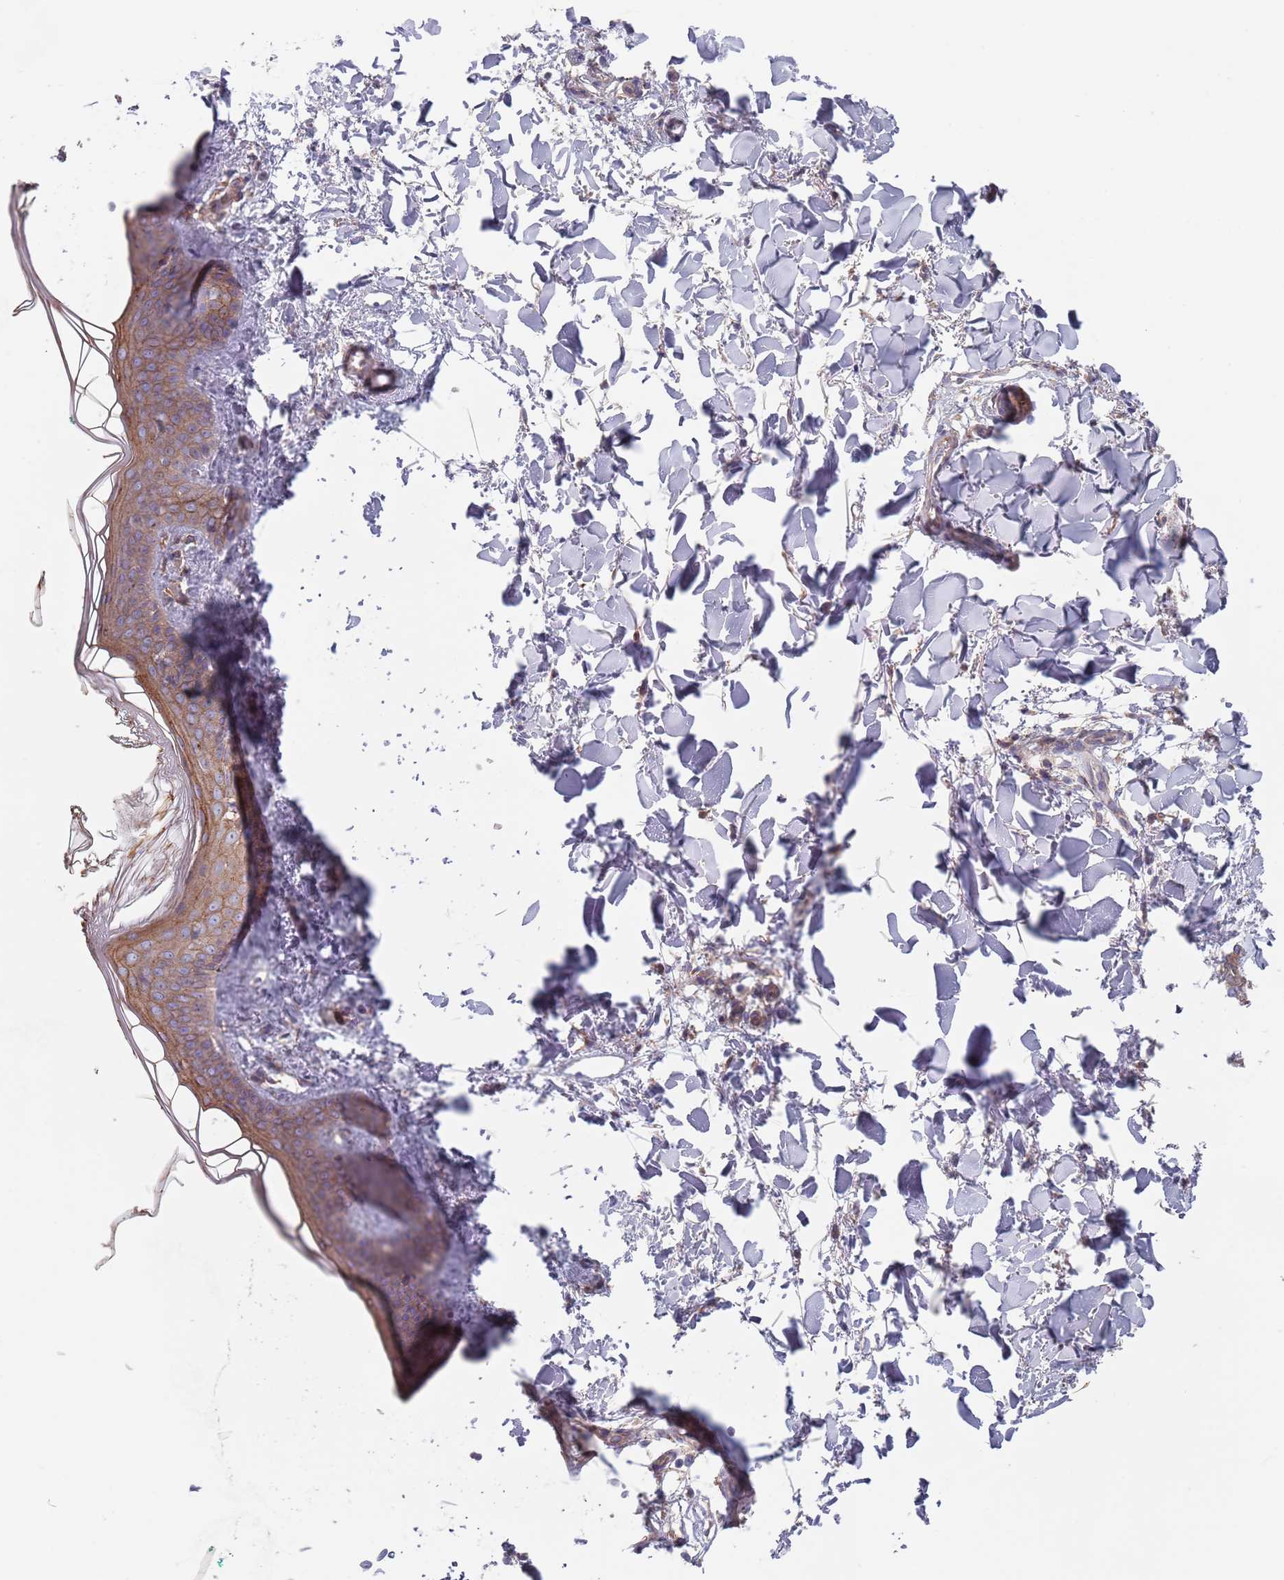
{"staining": {"intensity": "negative", "quantity": "none", "location": "none"}, "tissue": "skin", "cell_type": "Fibroblasts", "image_type": "normal", "snomed": [{"axis": "morphology", "description": "Normal tissue, NOS"}, {"axis": "topography", "description": "Skin"}], "caption": "Fibroblasts show no significant protein staining in benign skin. (DAB immunohistochemistry (IHC) visualized using brightfield microscopy, high magnification).", "gene": "APPL2", "patient": {"sex": "female", "age": 34}}